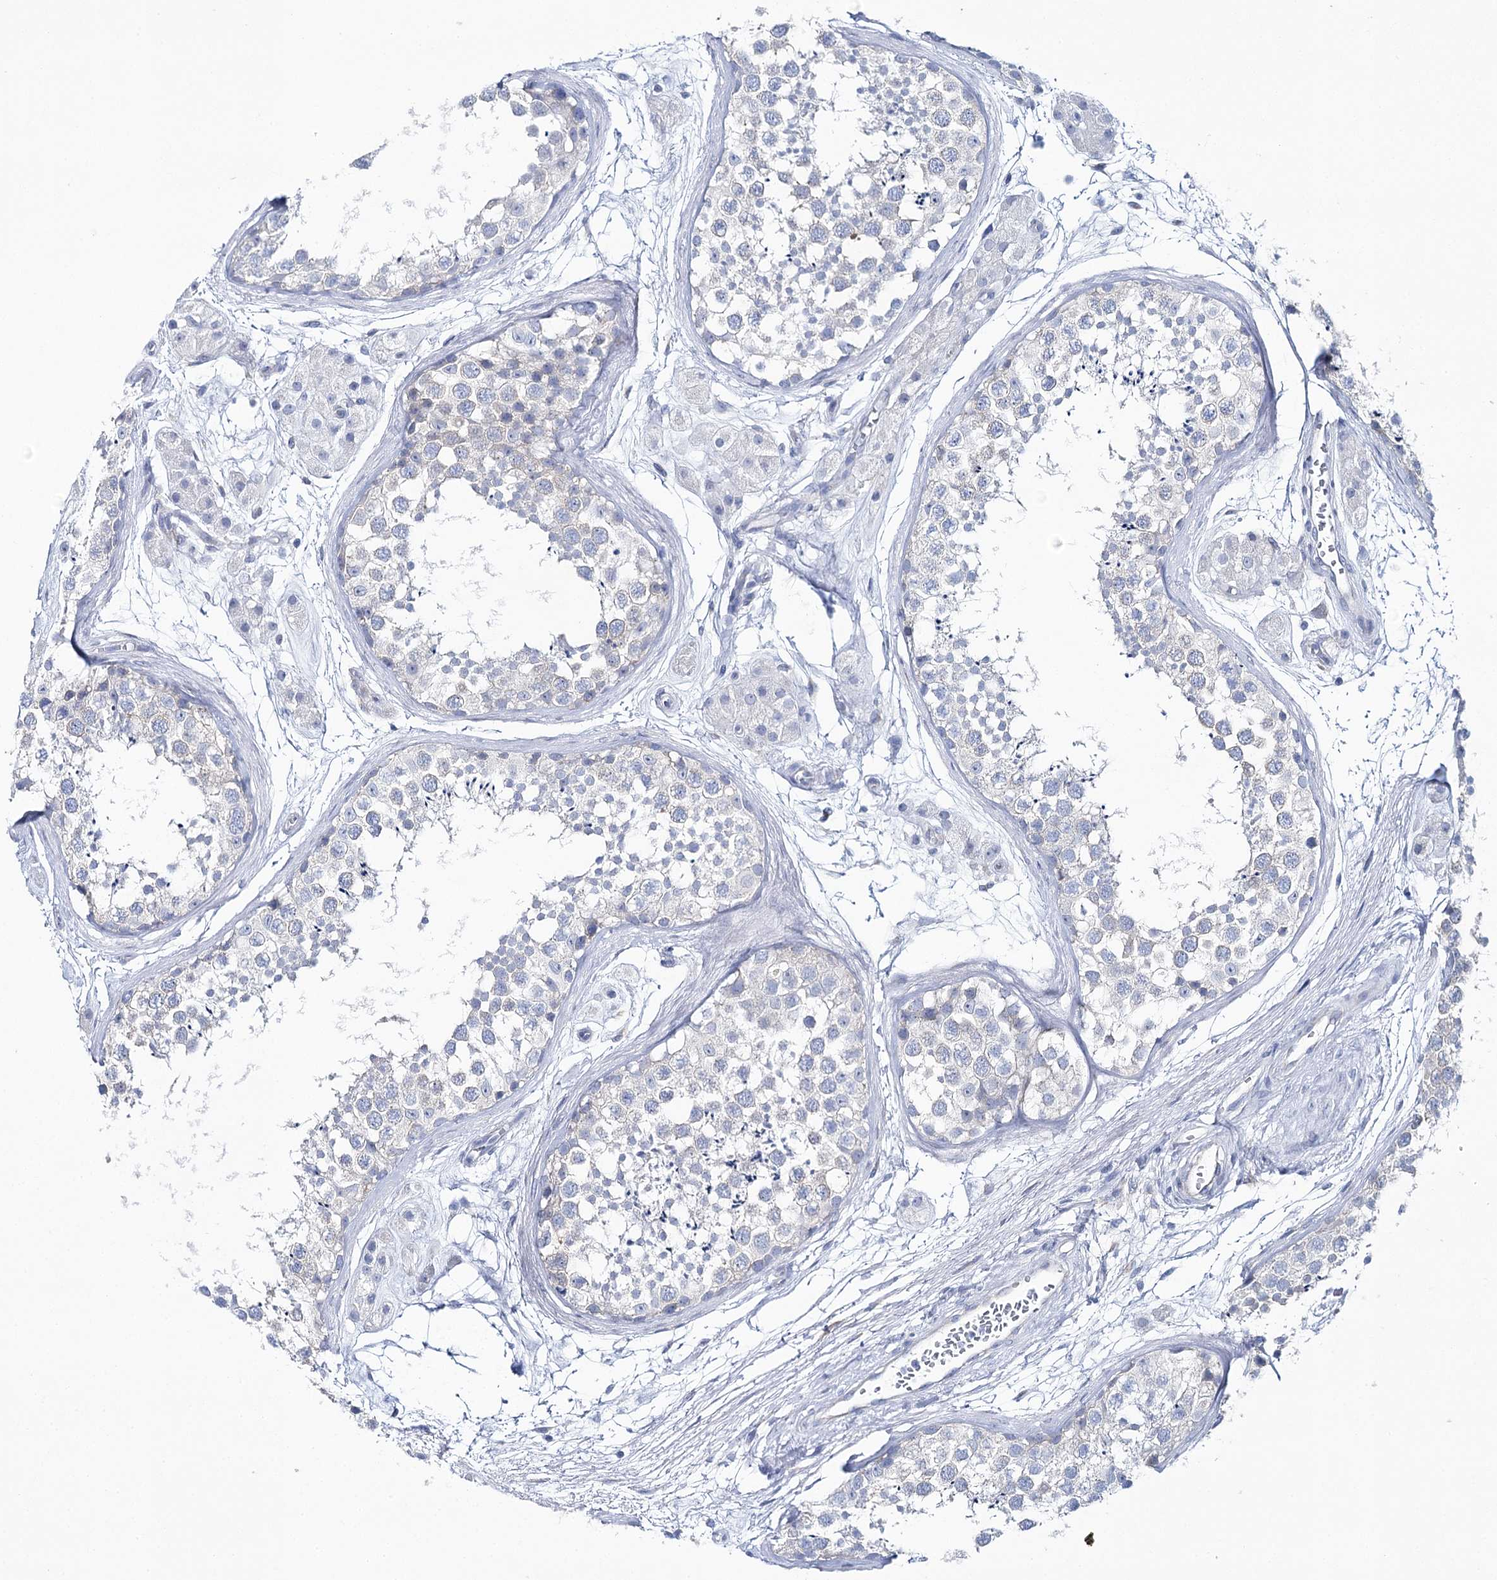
{"staining": {"intensity": "negative", "quantity": "none", "location": "none"}, "tissue": "testis", "cell_type": "Cells in seminiferous ducts", "image_type": "normal", "snomed": [{"axis": "morphology", "description": "Normal tissue, NOS"}, {"axis": "topography", "description": "Testis"}], "caption": "The image shows no staining of cells in seminiferous ducts in benign testis. (Brightfield microscopy of DAB (3,3'-diaminobenzidine) immunohistochemistry (IHC) at high magnification).", "gene": "CSN3", "patient": {"sex": "male", "age": 56}}